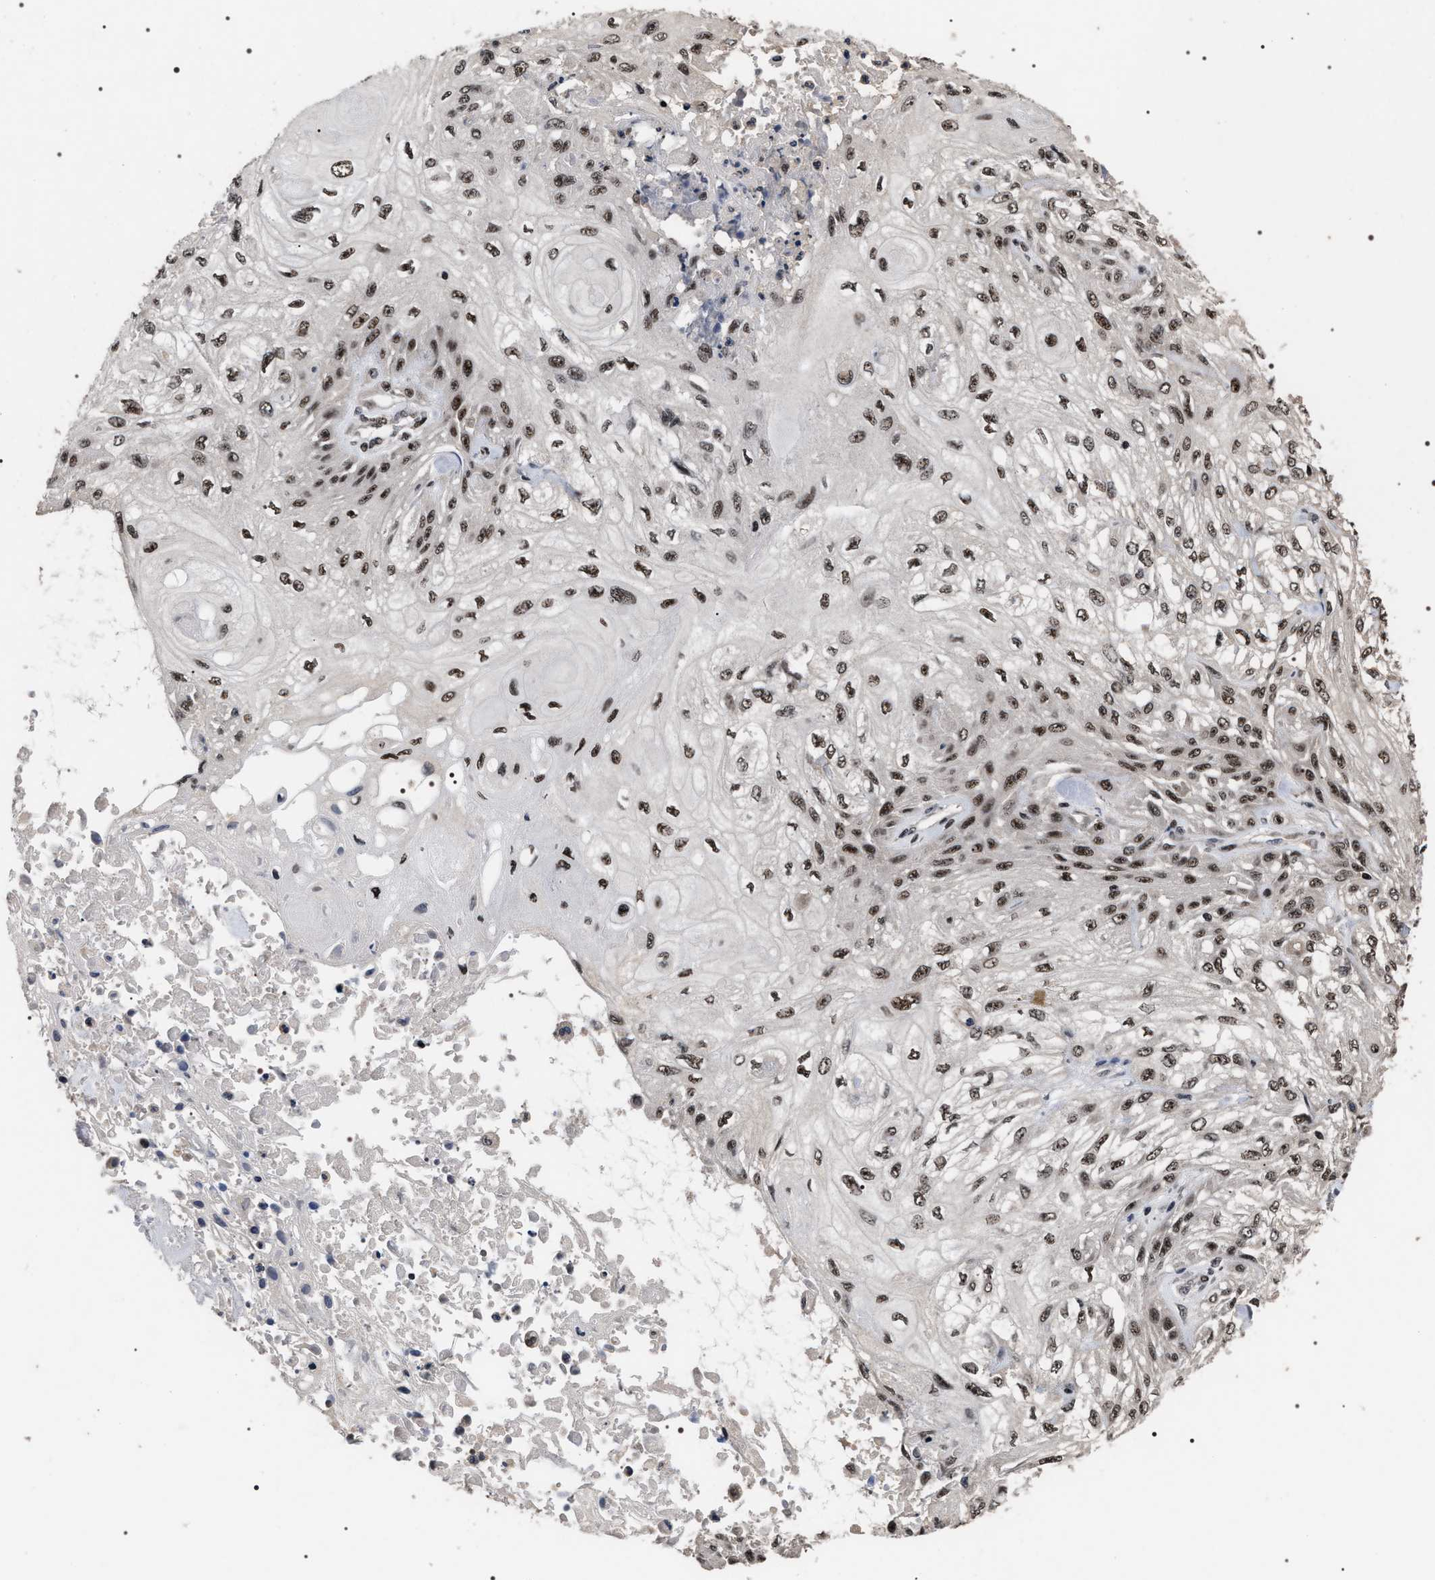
{"staining": {"intensity": "moderate", "quantity": ">75%", "location": "nuclear"}, "tissue": "skin cancer", "cell_type": "Tumor cells", "image_type": "cancer", "snomed": [{"axis": "morphology", "description": "Squamous cell carcinoma, NOS"}, {"axis": "morphology", "description": "Squamous cell carcinoma, metastatic, NOS"}, {"axis": "topography", "description": "Skin"}, {"axis": "topography", "description": "Lymph node"}], "caption": "A high-resolution micrograph shows immunohistochemistry (IHC) staining of skin cancer (metastatic squamous cell carcinoma), which displays moderate nuclear staining in approximately >75% of tumor cells.", "gene": "RRP1B", "patient": {"sex": "male", "age": 75}}